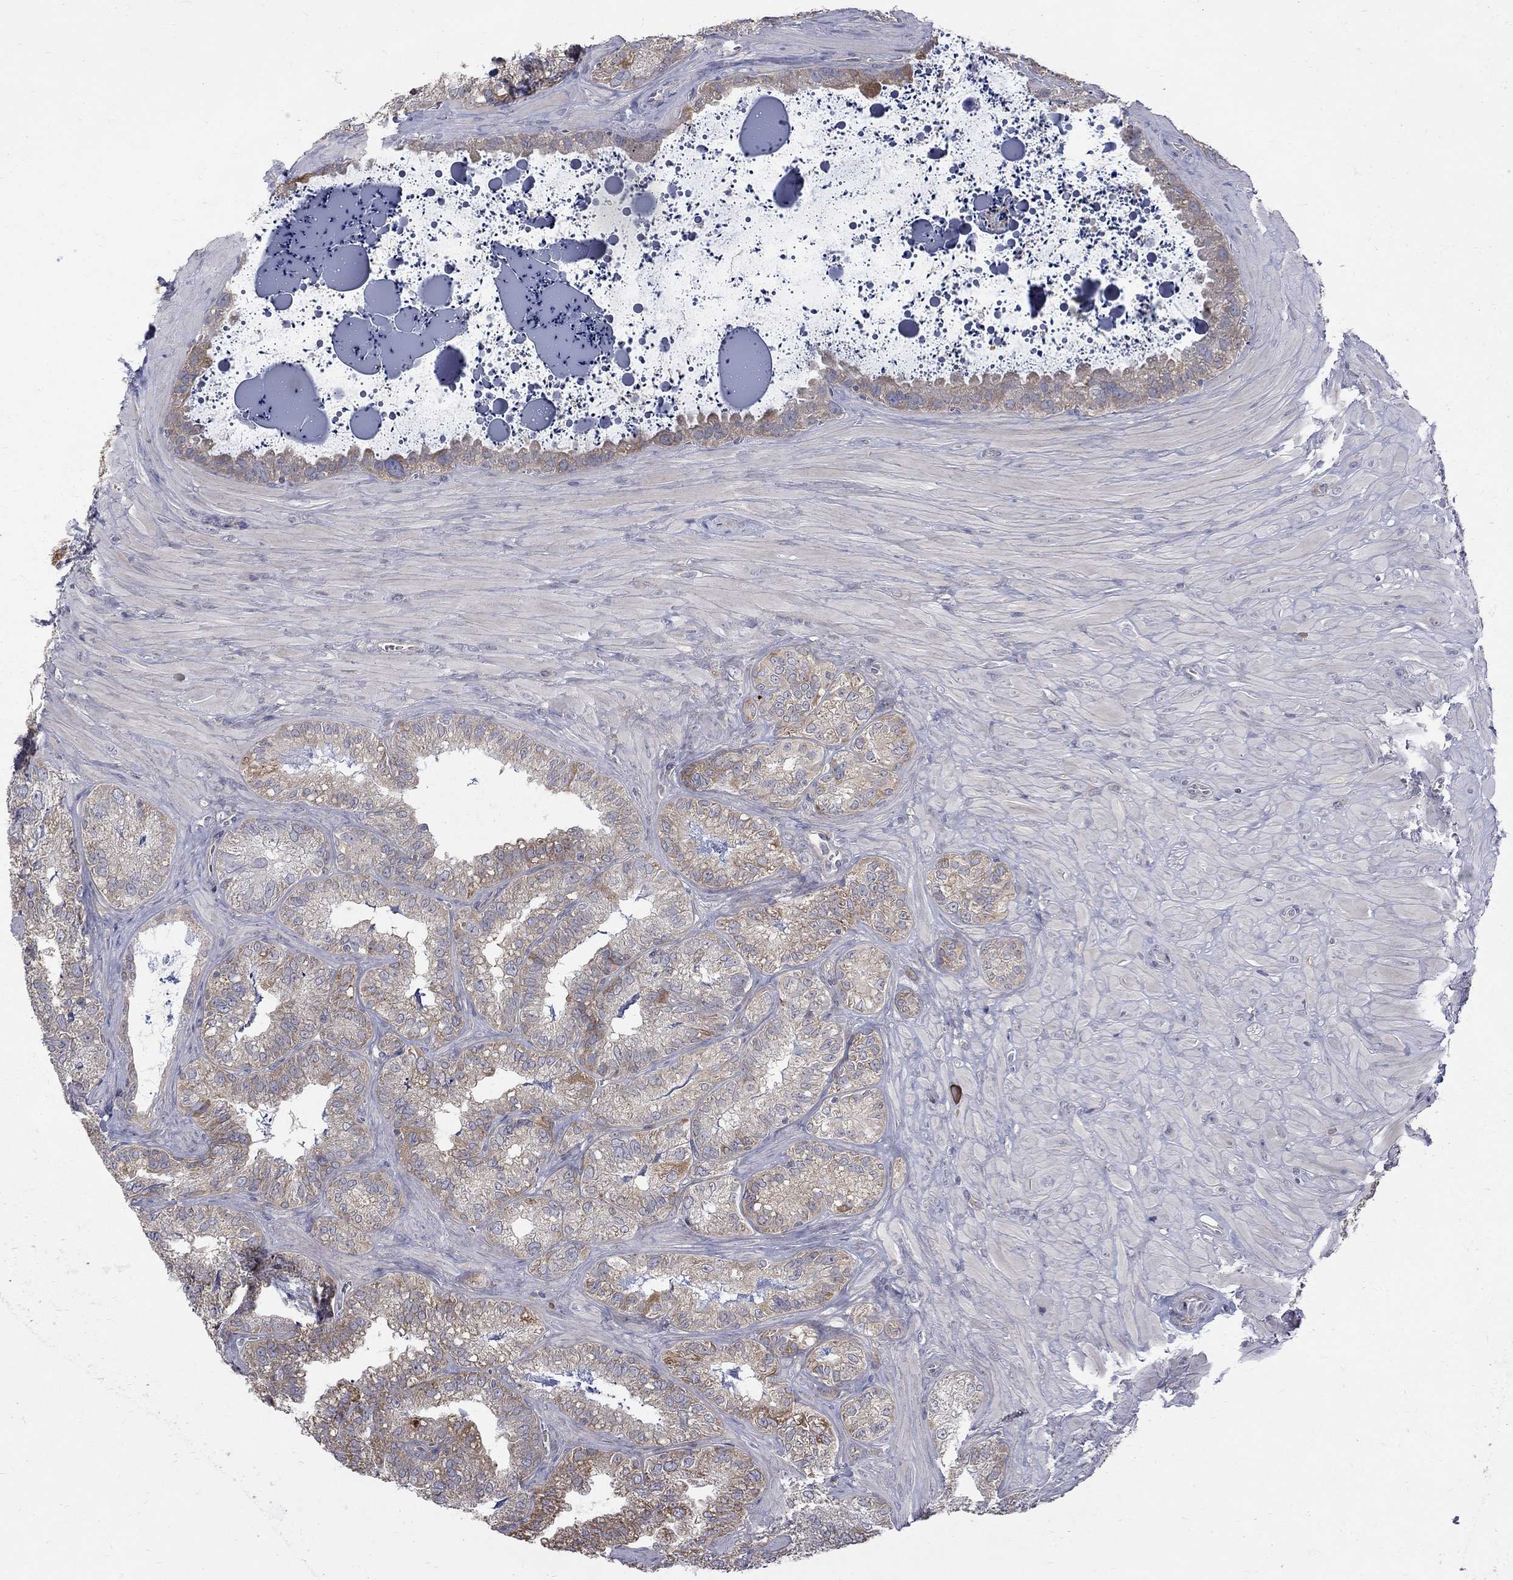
{"staining": {"intensity": "weak", "quantity": "25%-75%", "location": "cytoplasmic/membranous"}, "tissue": "seminal vesicle", "cell_type": "Glandular cells", "image_type": "normal", "snomed": [{"axis": "morphology", "description": "Normal tissue, NOS"}, {"axis": "topography", "description": "Seminal veicle"}], "caption": "Human seminal vesicle stained with a brown dye displays weak cytoplasmic/membranous positive positivity in about 25%-75% of glandular cells.", "gene": "SH2B1", "patient": {"sex": "male", "age": 57}}